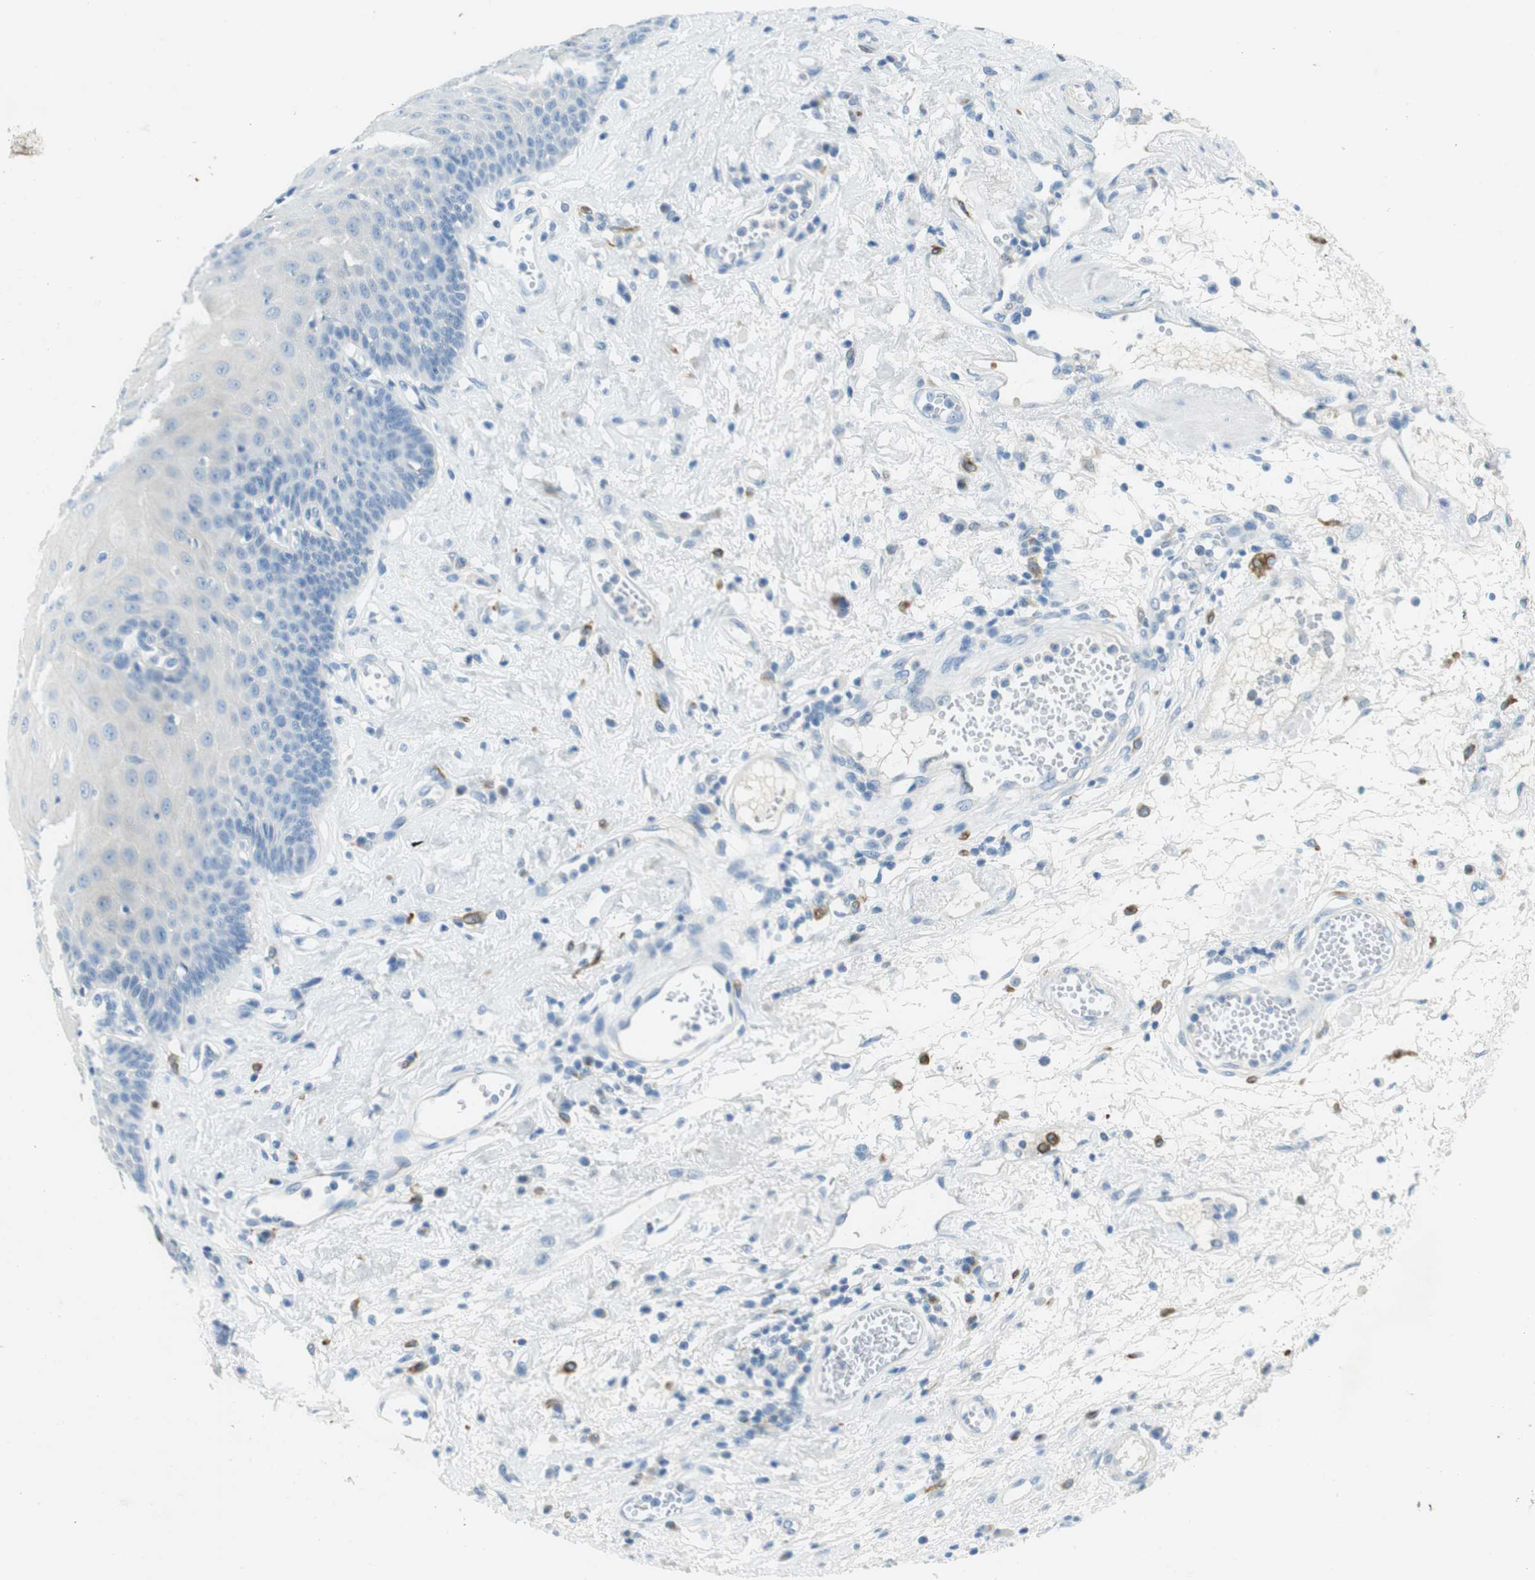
{"staining": {"intensity": "negative", "quantity": "none", "location": "none"}, "tissue": "esophagus", "cell_type": "Squamous epithelial cells", "image_type": "normal", "snomed": [{"axis": "morphology", "description": "Normal tissue, NOS"}, {"axis": "morphology", "description": "Squamous cell carcinoma, NOS"}, {"axis": "topography", "description": "Esophagus"}], "caption": "IHC micrograph of normal esophagus stained for a protein (brown), which shows no expression in squamous epithelial cells.", "gene": "CD320", "patient": {"sex": "male", "age": 65}}